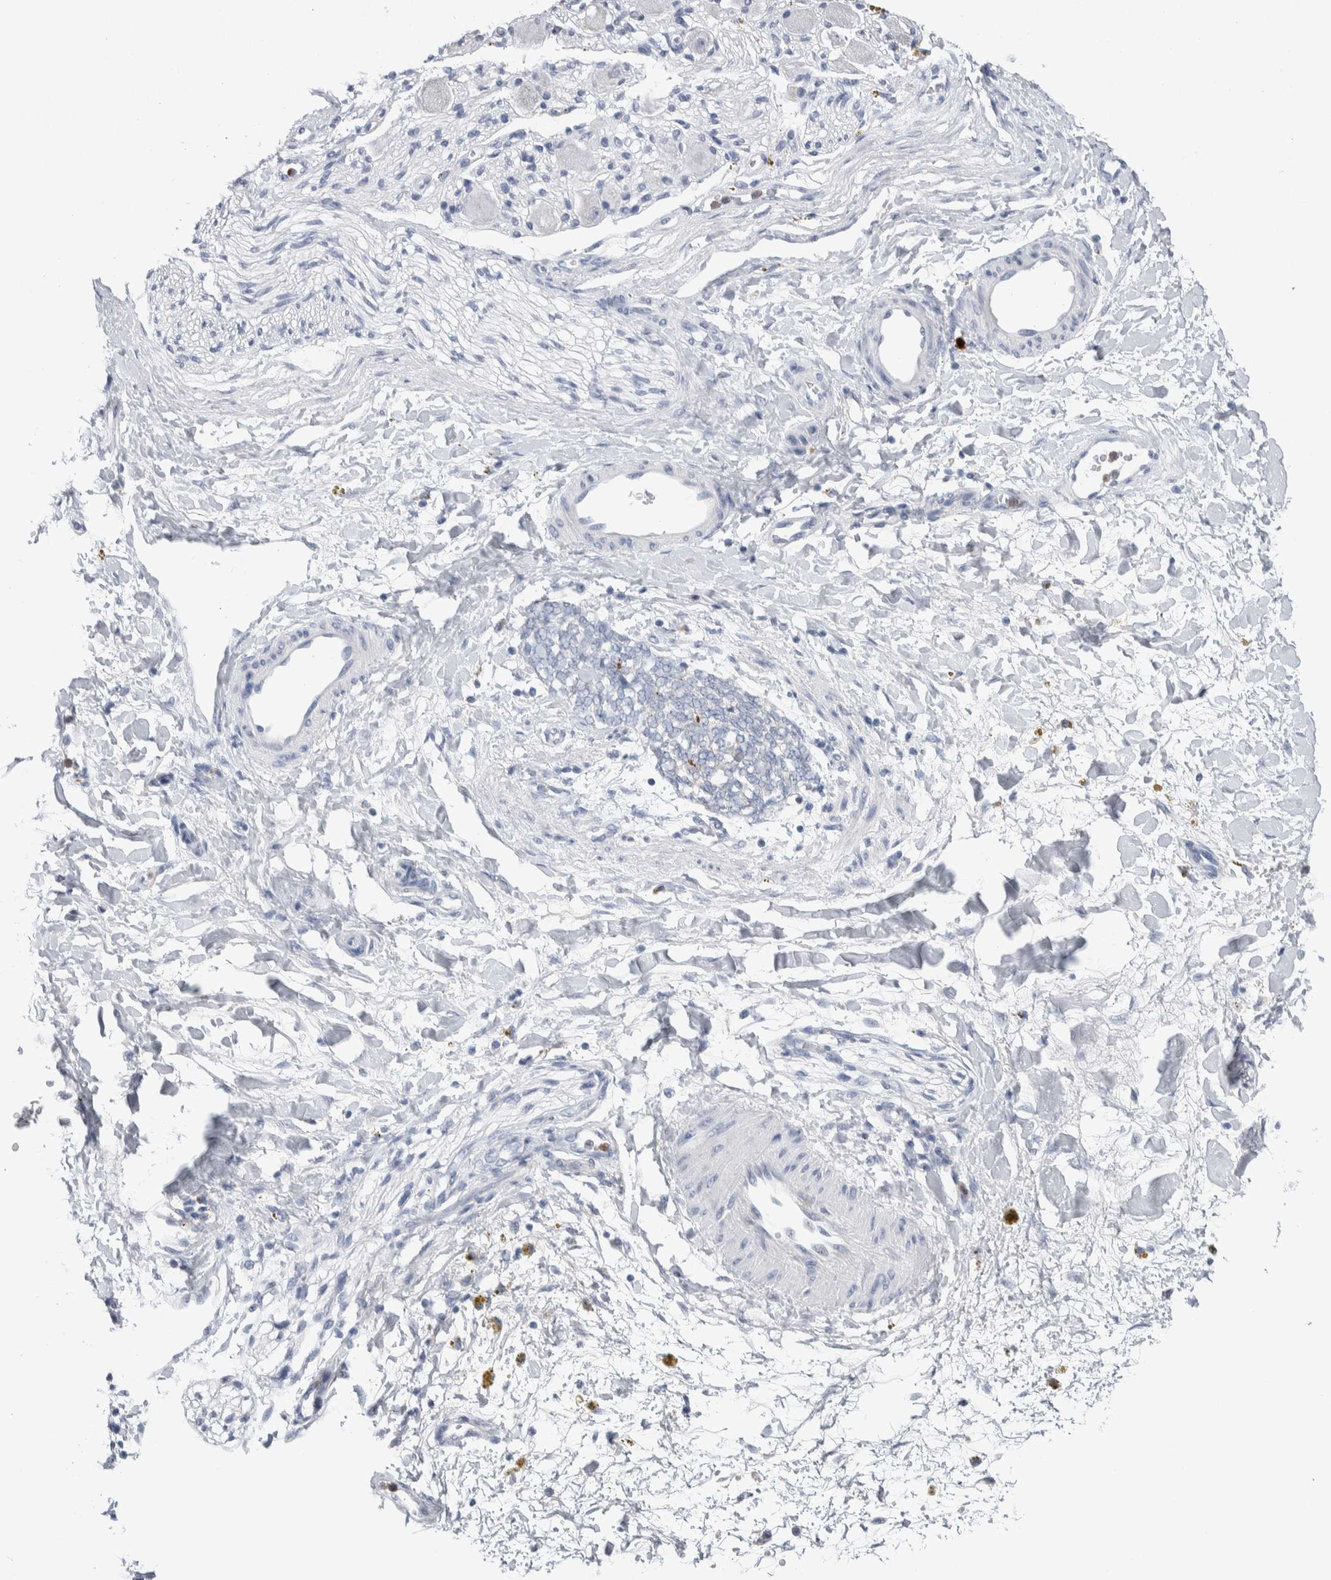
{"staining": {"intensity": "negative", "quantity": "none", "location": "none"}, "tissue": "adipose tissue", "cell_type": "Adipocytes", "image_type": "normal", "snomed": [{"axis": "morphology", "description": "Normal tissue, NOS"}, {"axis": "topography", "description": "Kidney"}, {"axis": "topography", "description": "Peripheral nerve tissue"}], "caption": "The histopathology image reveals no staining of adipocytes in unremarkable adipose tissue.", "gene": "LURAP1L", "patient": {"sex": "male", "age": 7}}